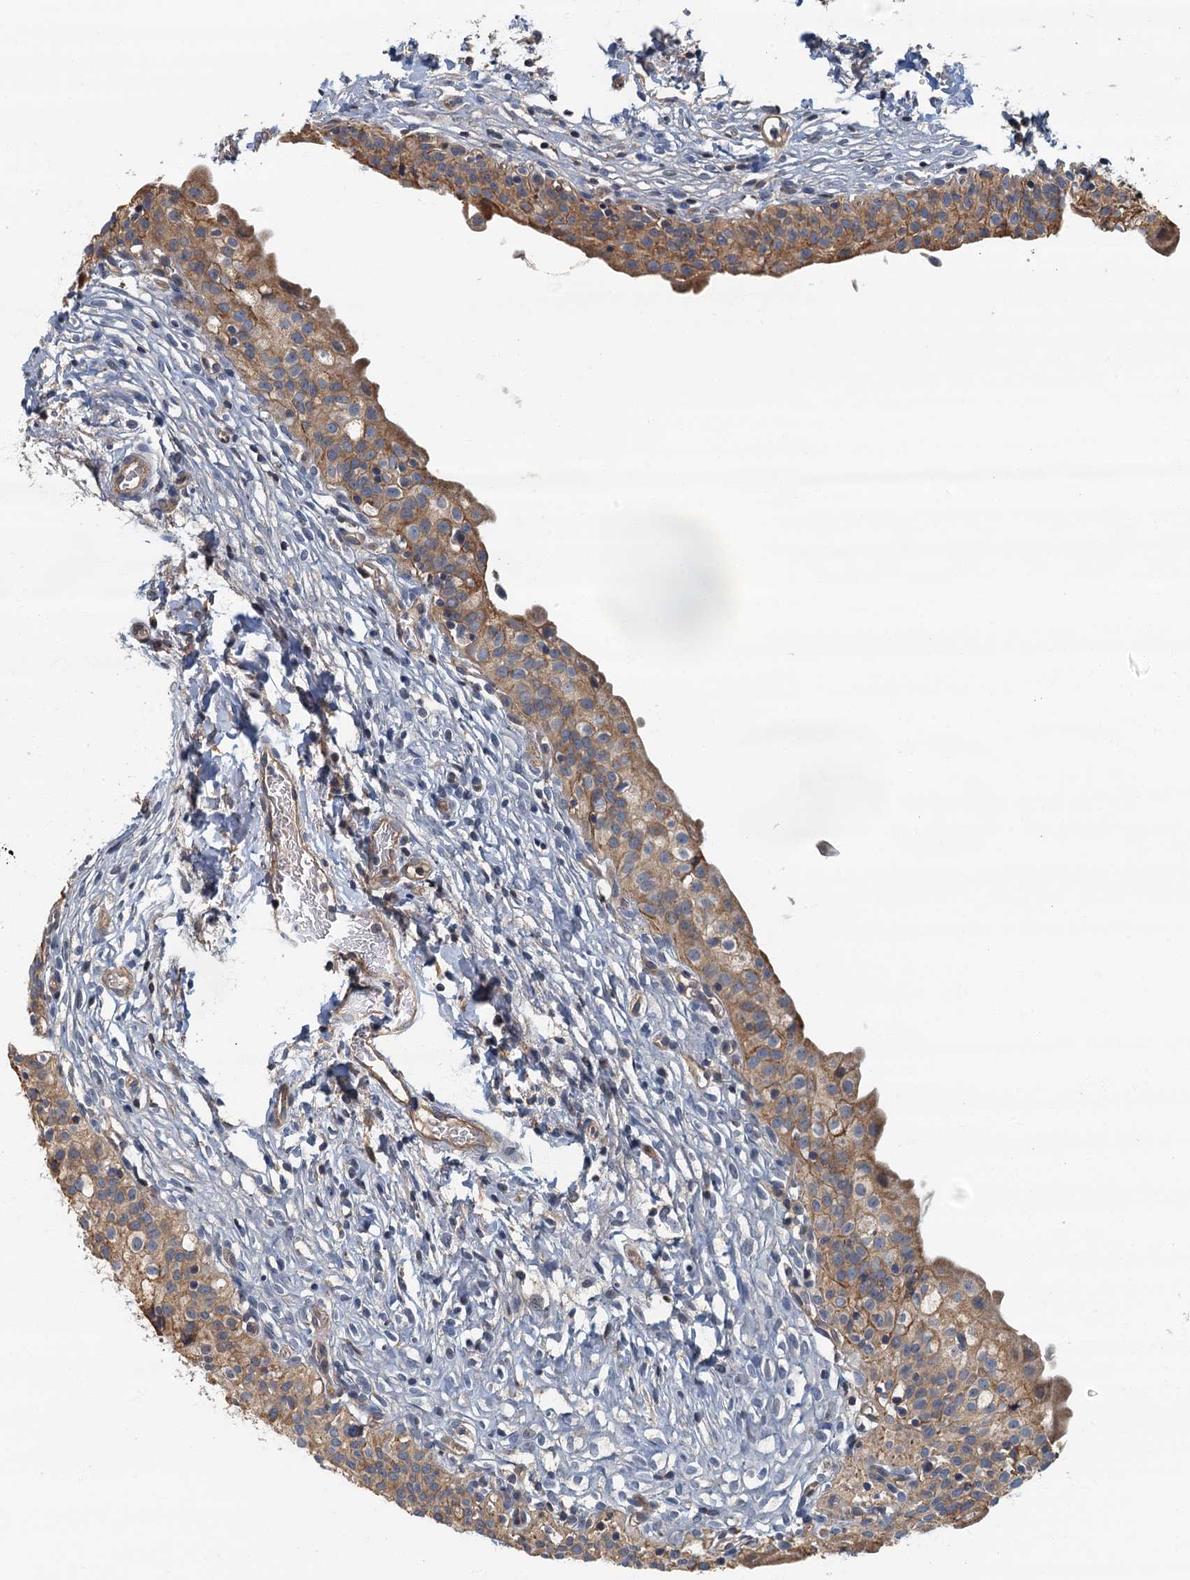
{"staining": {"intensity": "weak", "quantity": ">75%", "location": "cytoplasmic/membranous"}, "tissue": "urinary bladder", "cell_type": "Urothelial cells", "image_type": "normal", "snomed": [{"axis": "morphology", "description": "Normal tissue, NOS"}, {"axis": "topography", "description": "Urinary bladder"}], "caption": "Immunohistochemistry (IHC) histopathology image of benign human urinary bladder stained for a protein (brown), which shows low levels of weak cytoplasmic/membranous positivity in approximately >75% of urothelial cells.", "gene": "CKAP2L", "patient": {"sex": "male", "age": 55}}